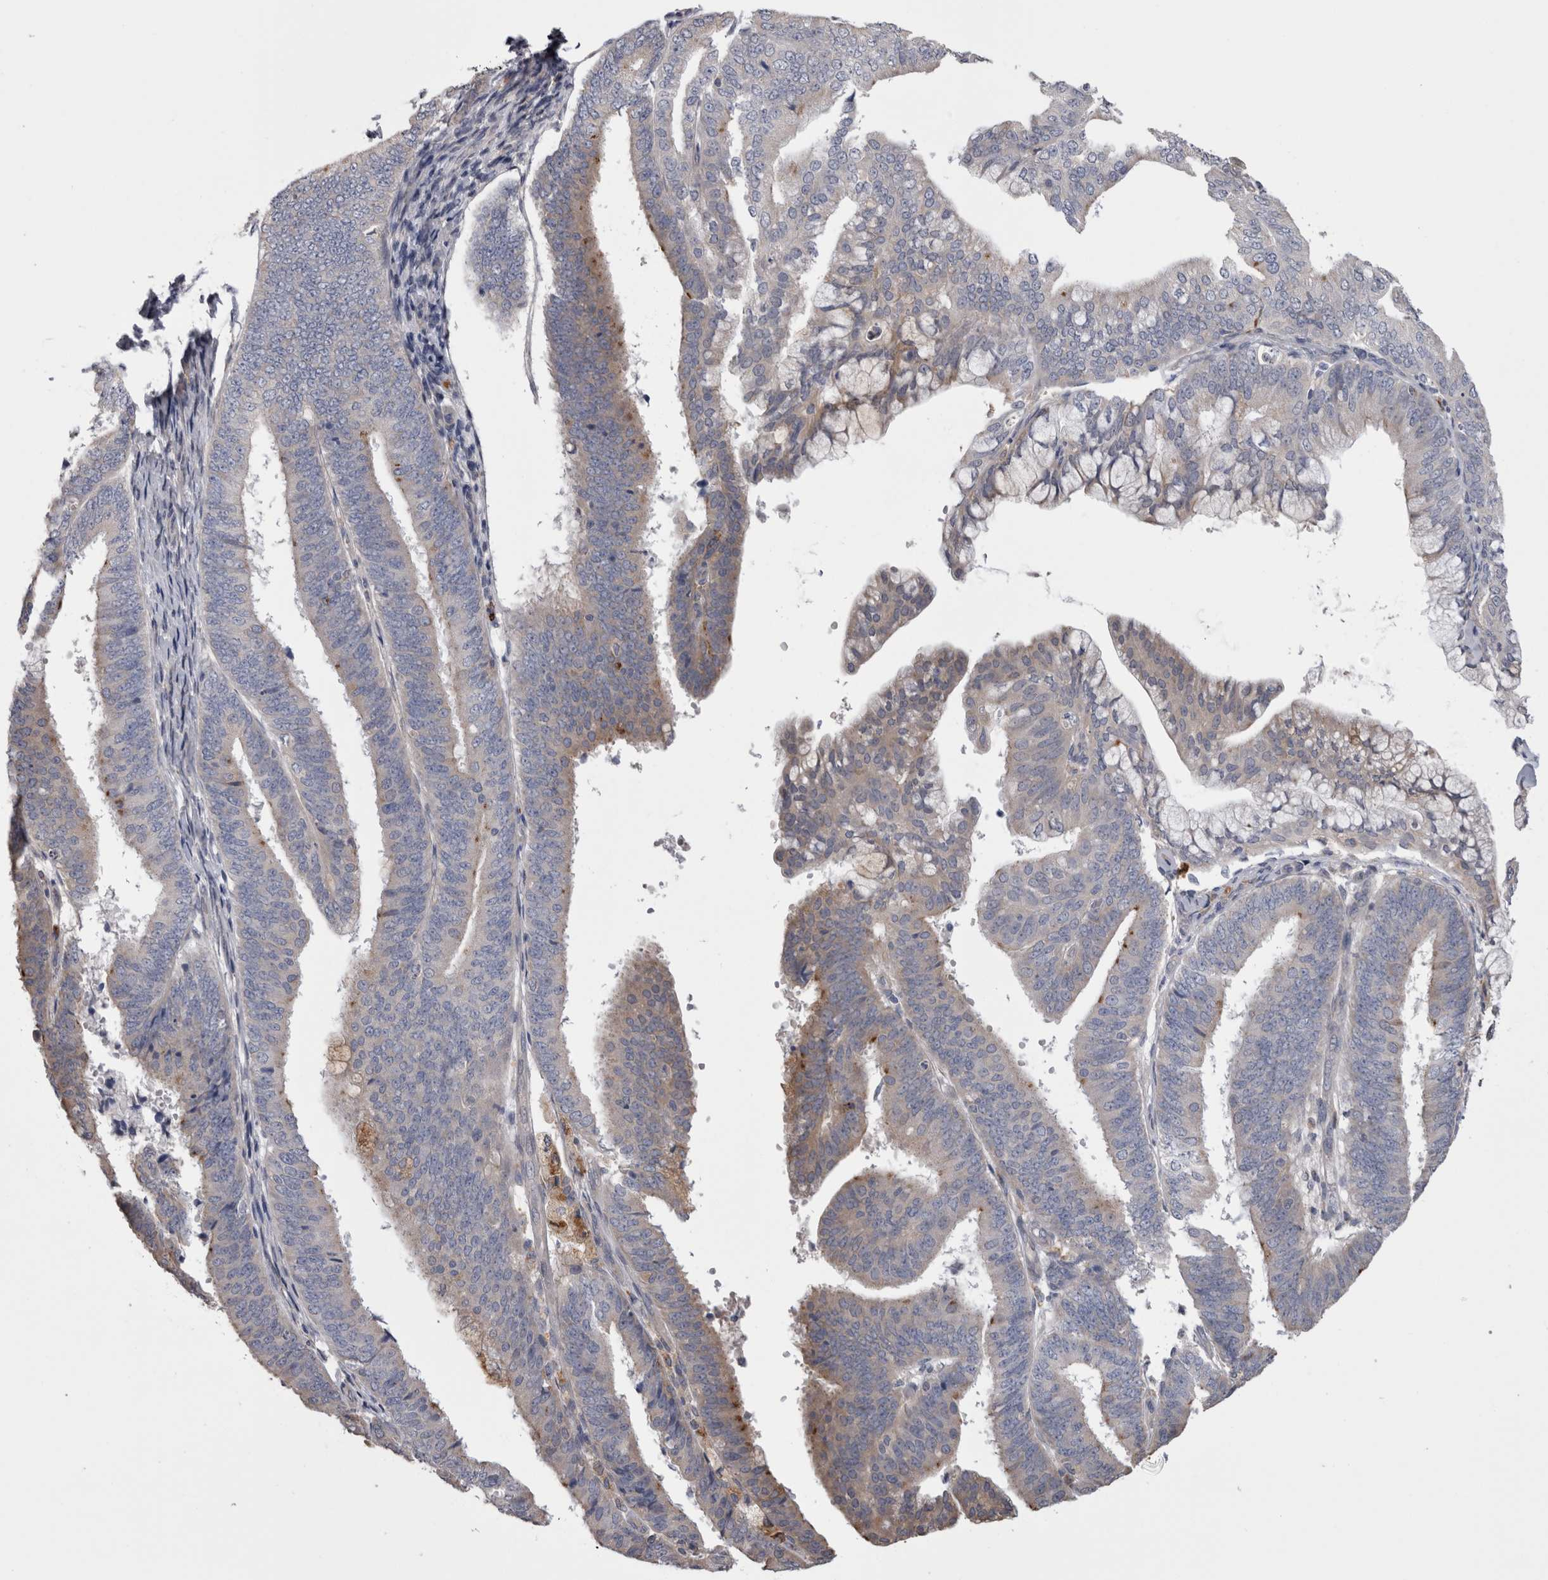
{"staining": {"intensity": "weak", "quantity": "<25%", "location": "cytoplasmic/membranous"}, "tissue": "endometrial cancer", "cell_type": "Tumor cells", "image_type": "cancer", "snomed": [{"axis": "morphology", "description": "Adenocarcinoma, NOS"}, {"axis": "topography", "description": "Endometrium"}], "caption": "A high-resolution image shows immunohistochemistry (IHC) staining of endometrial cancer, which displays no significant positivity in tumor cells.", "gene": "STC1", "patient": {"sex": "female", "age": 63}}